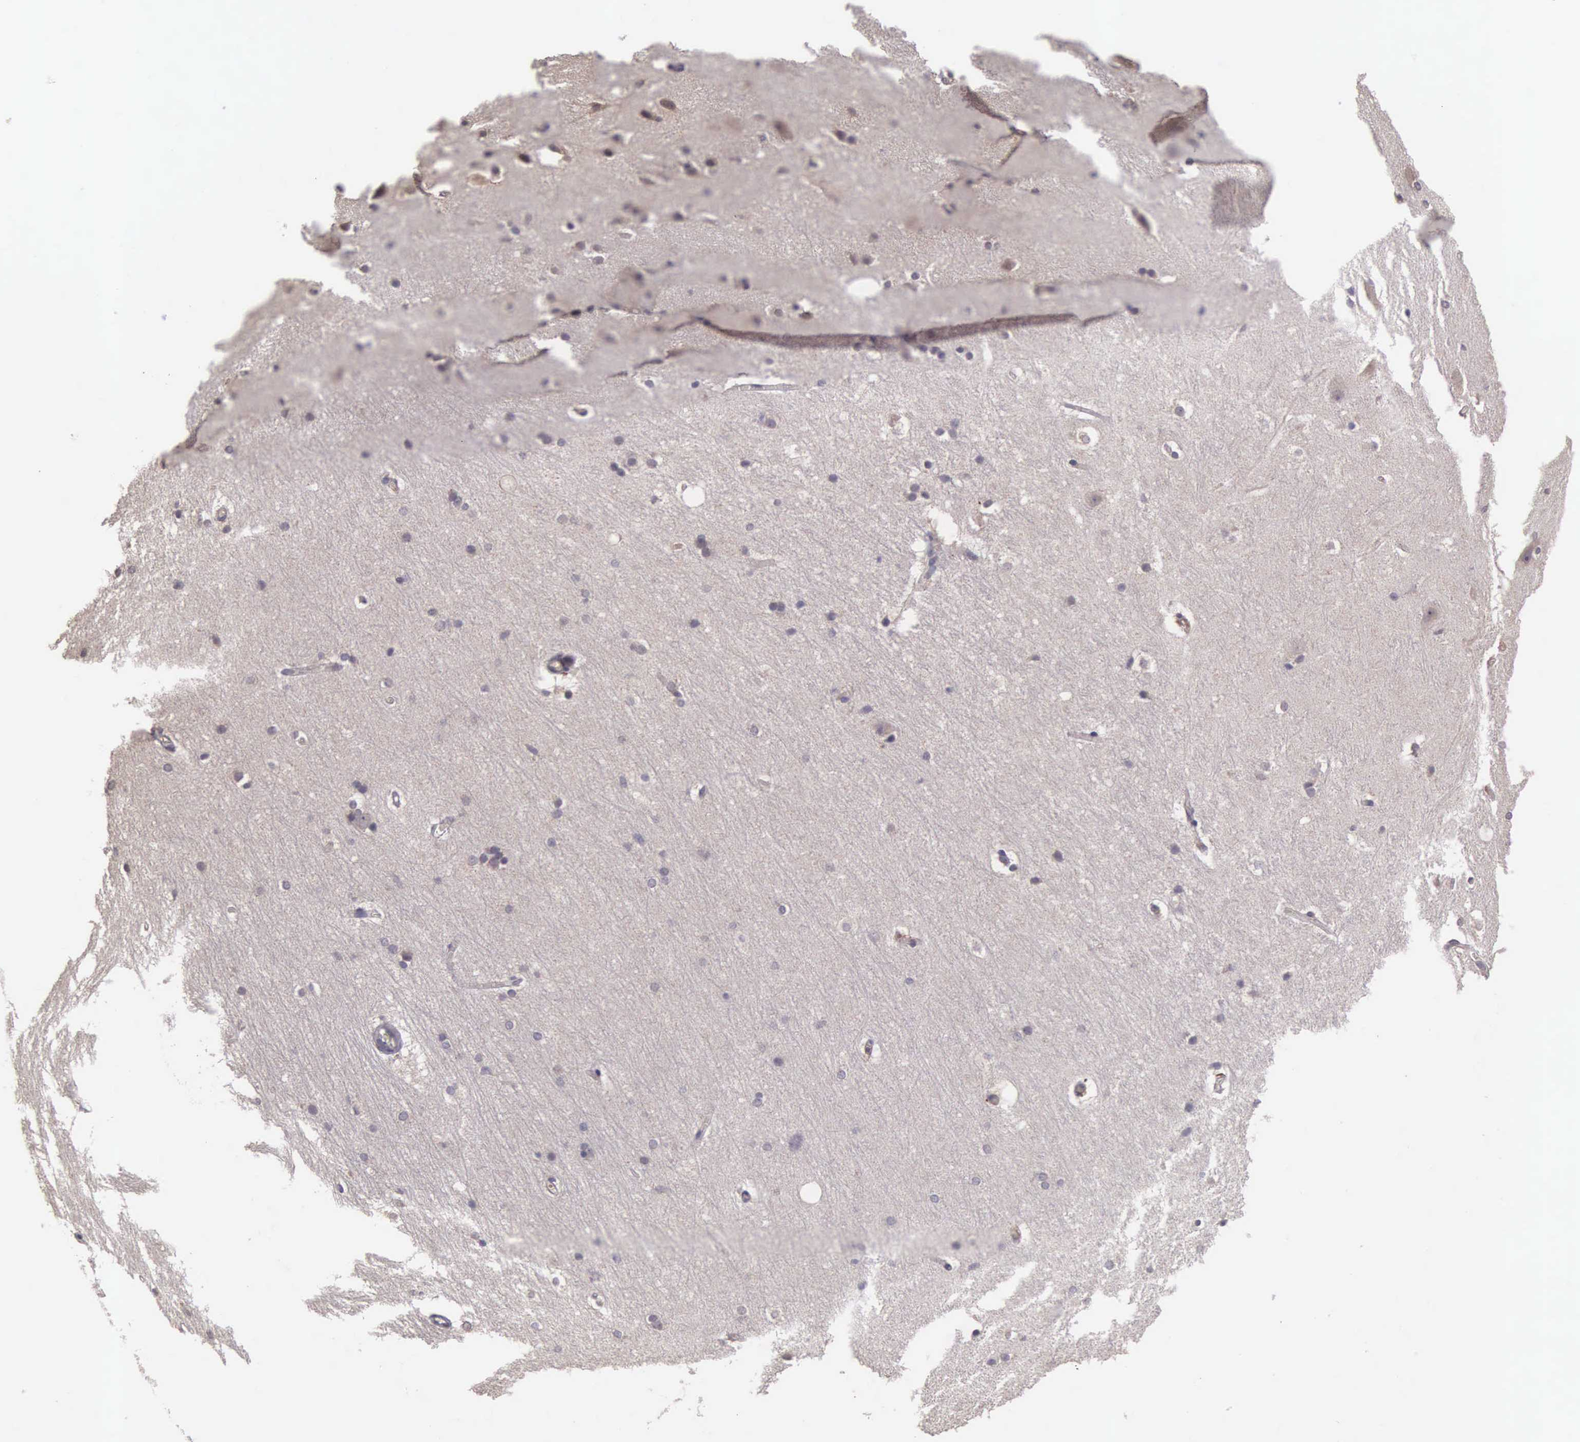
{"staining": {"intensity": "negative", "quantity": "none", "location": "none"}, "tissue": "cerebral cortex", "cell_type": "Endothelial cells", "image_type": "normal", "snomed": [{"axis": "morphology", "description": "Normal tissue, NOS"}, {"axis": "topography", "description": "Cerebral cortex"}, {"axis": "topography", "description": "Hippocampus"}], "caption": "Endothelial cells are negative for protein expression in unremarkable human cerebral cortex. (DAB IHC visualized using brightfield microscopy, high magnification).", "gene": "CDC45", "patient": {"sex": "female", "age": 19}}